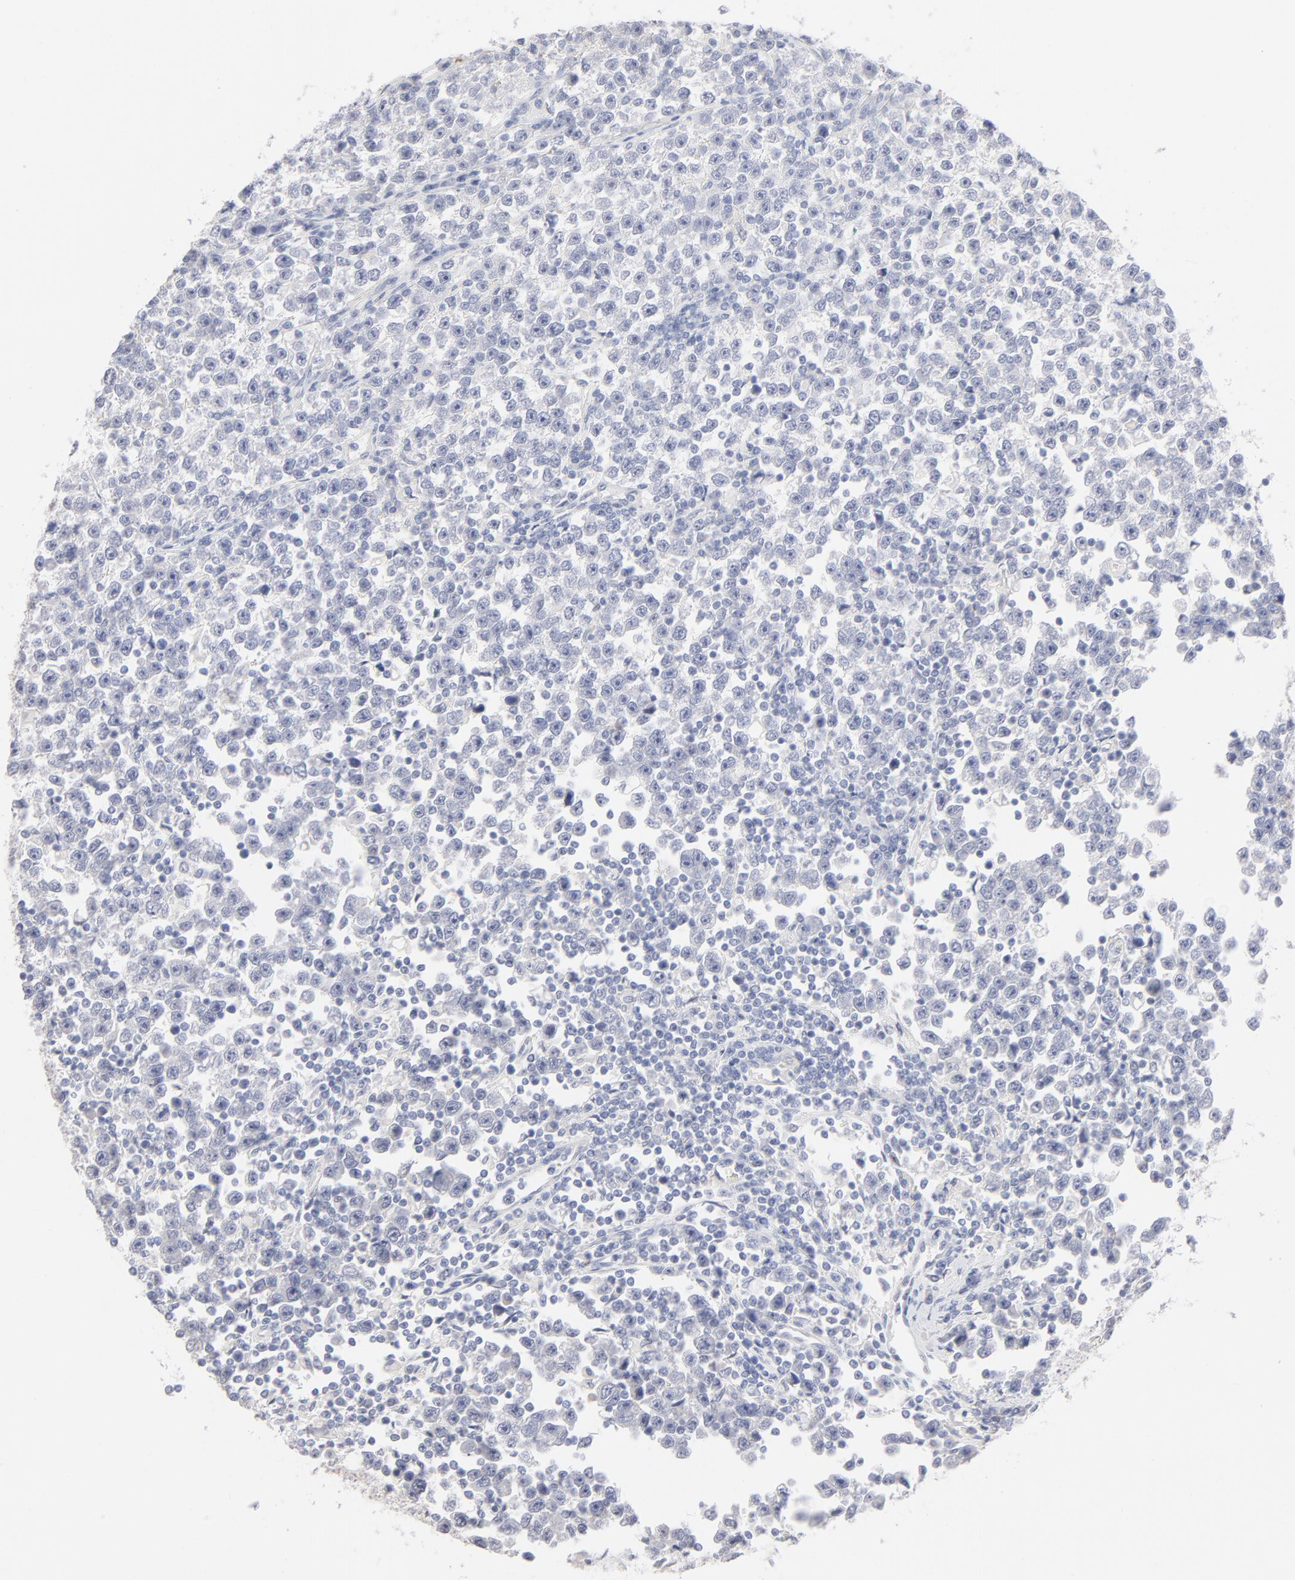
{"staining": {"intensity": "negative", "quantity": "none", "location": "none"}, "tissue": "testis cancer", "cell_type": "Tumor cells", "image_type": "cancer", "snomed": [{"axis": "morphology", "description": "Seminoma, NOS"}, {"axis": "topography", "description": "Testis"}], "caption": "An immunohistochemistry micrograph of testis cancer is shown. There is no staining in tumor cells of testis cancer.", "gene": "ONECUT1", "patient": {"sex": "male", "age": 43}}